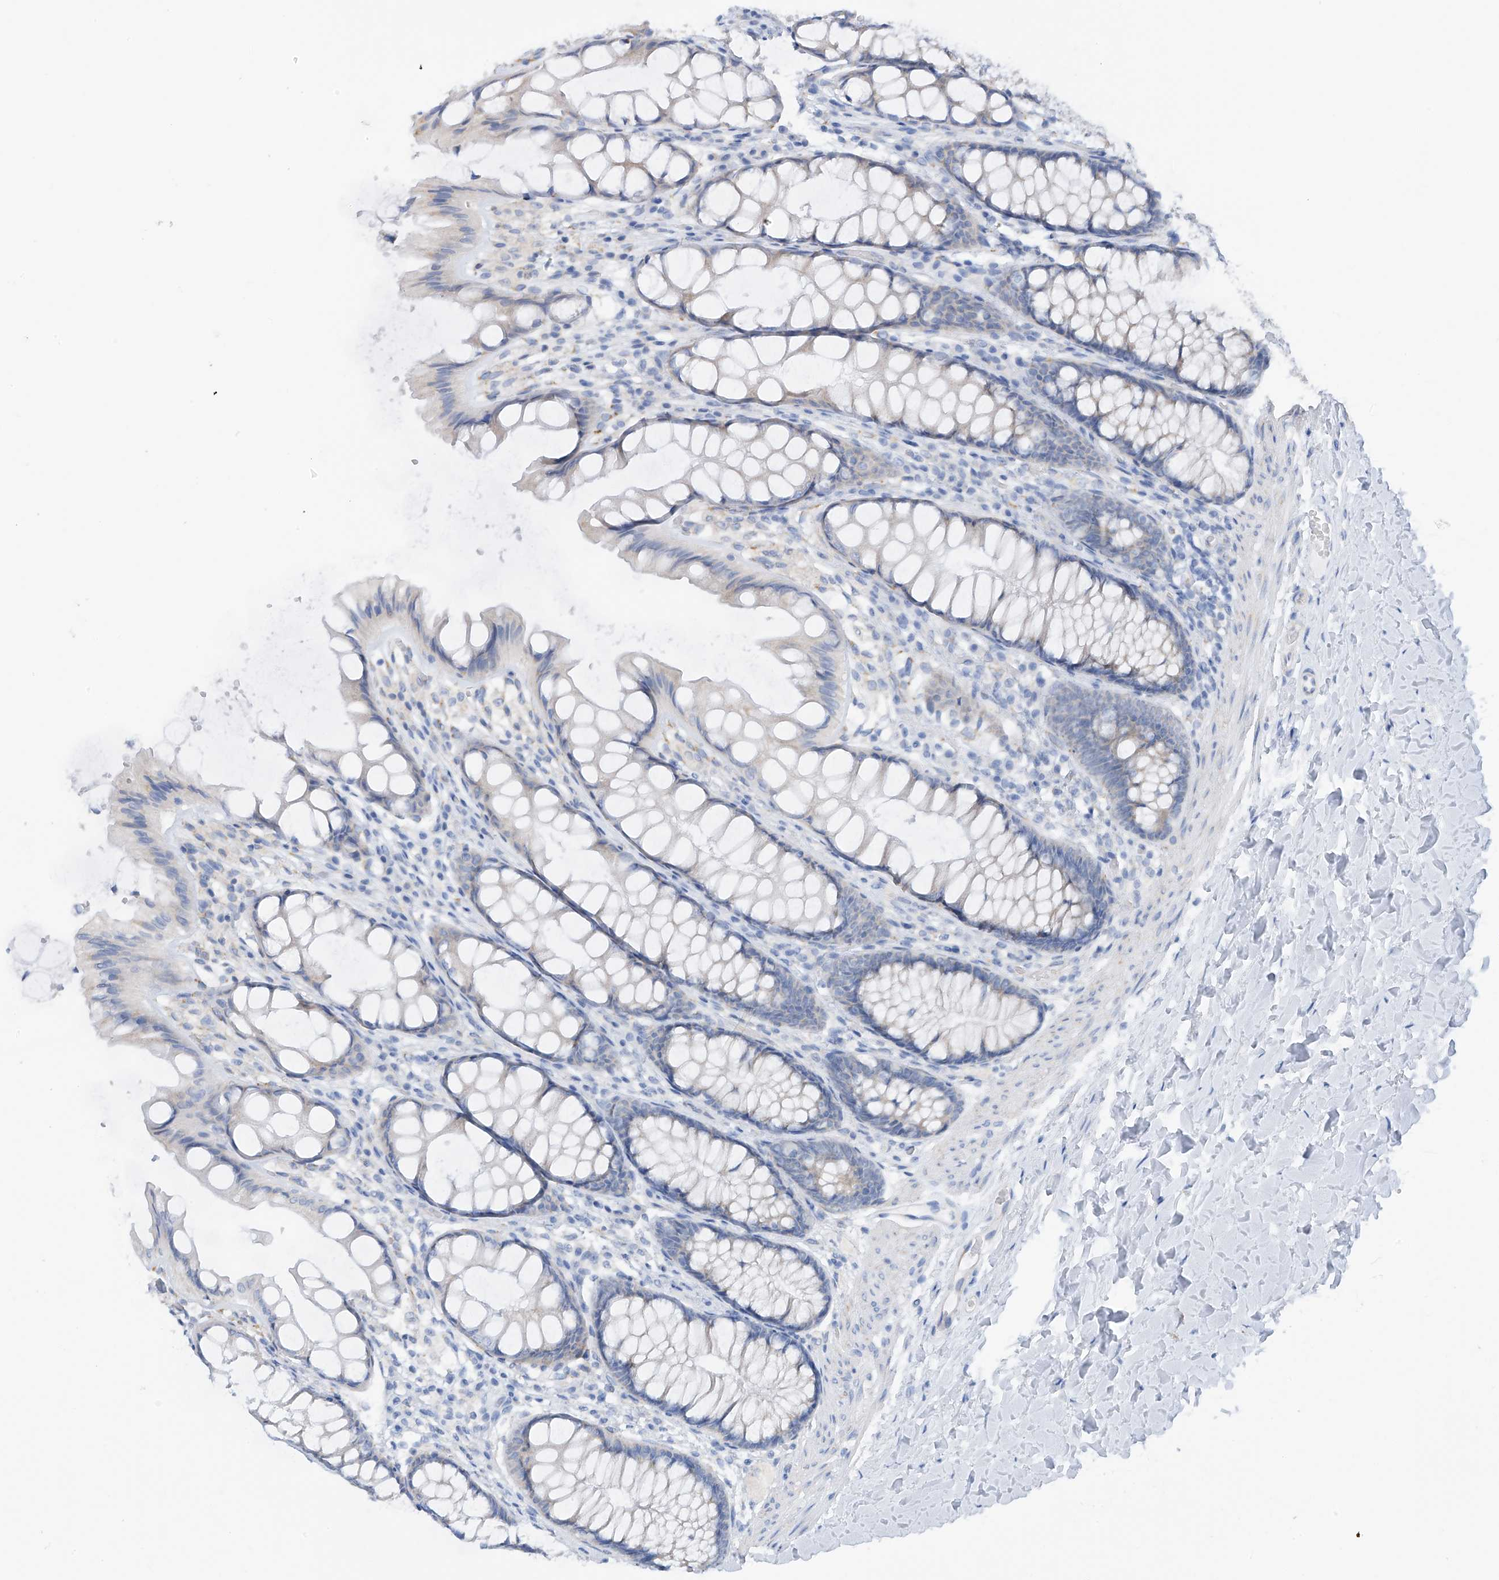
{"staining": {"intensity": "negative", "quantity": "none", "location": "none"}, "tissue": "colon", "cell_type": "Endothelial cells", "image_type": "normal", "snomed": [{"axis": "morphology", "description": "Normal tissue, NOS"}, {"axis": "topography", "description": "Colon"}], "caption": "This is an IHC photomicrograph of benign colon. There is no staining in endothelial cells.", "gene": "RCN2", "patient": {"sex": "male", "age": 47}}